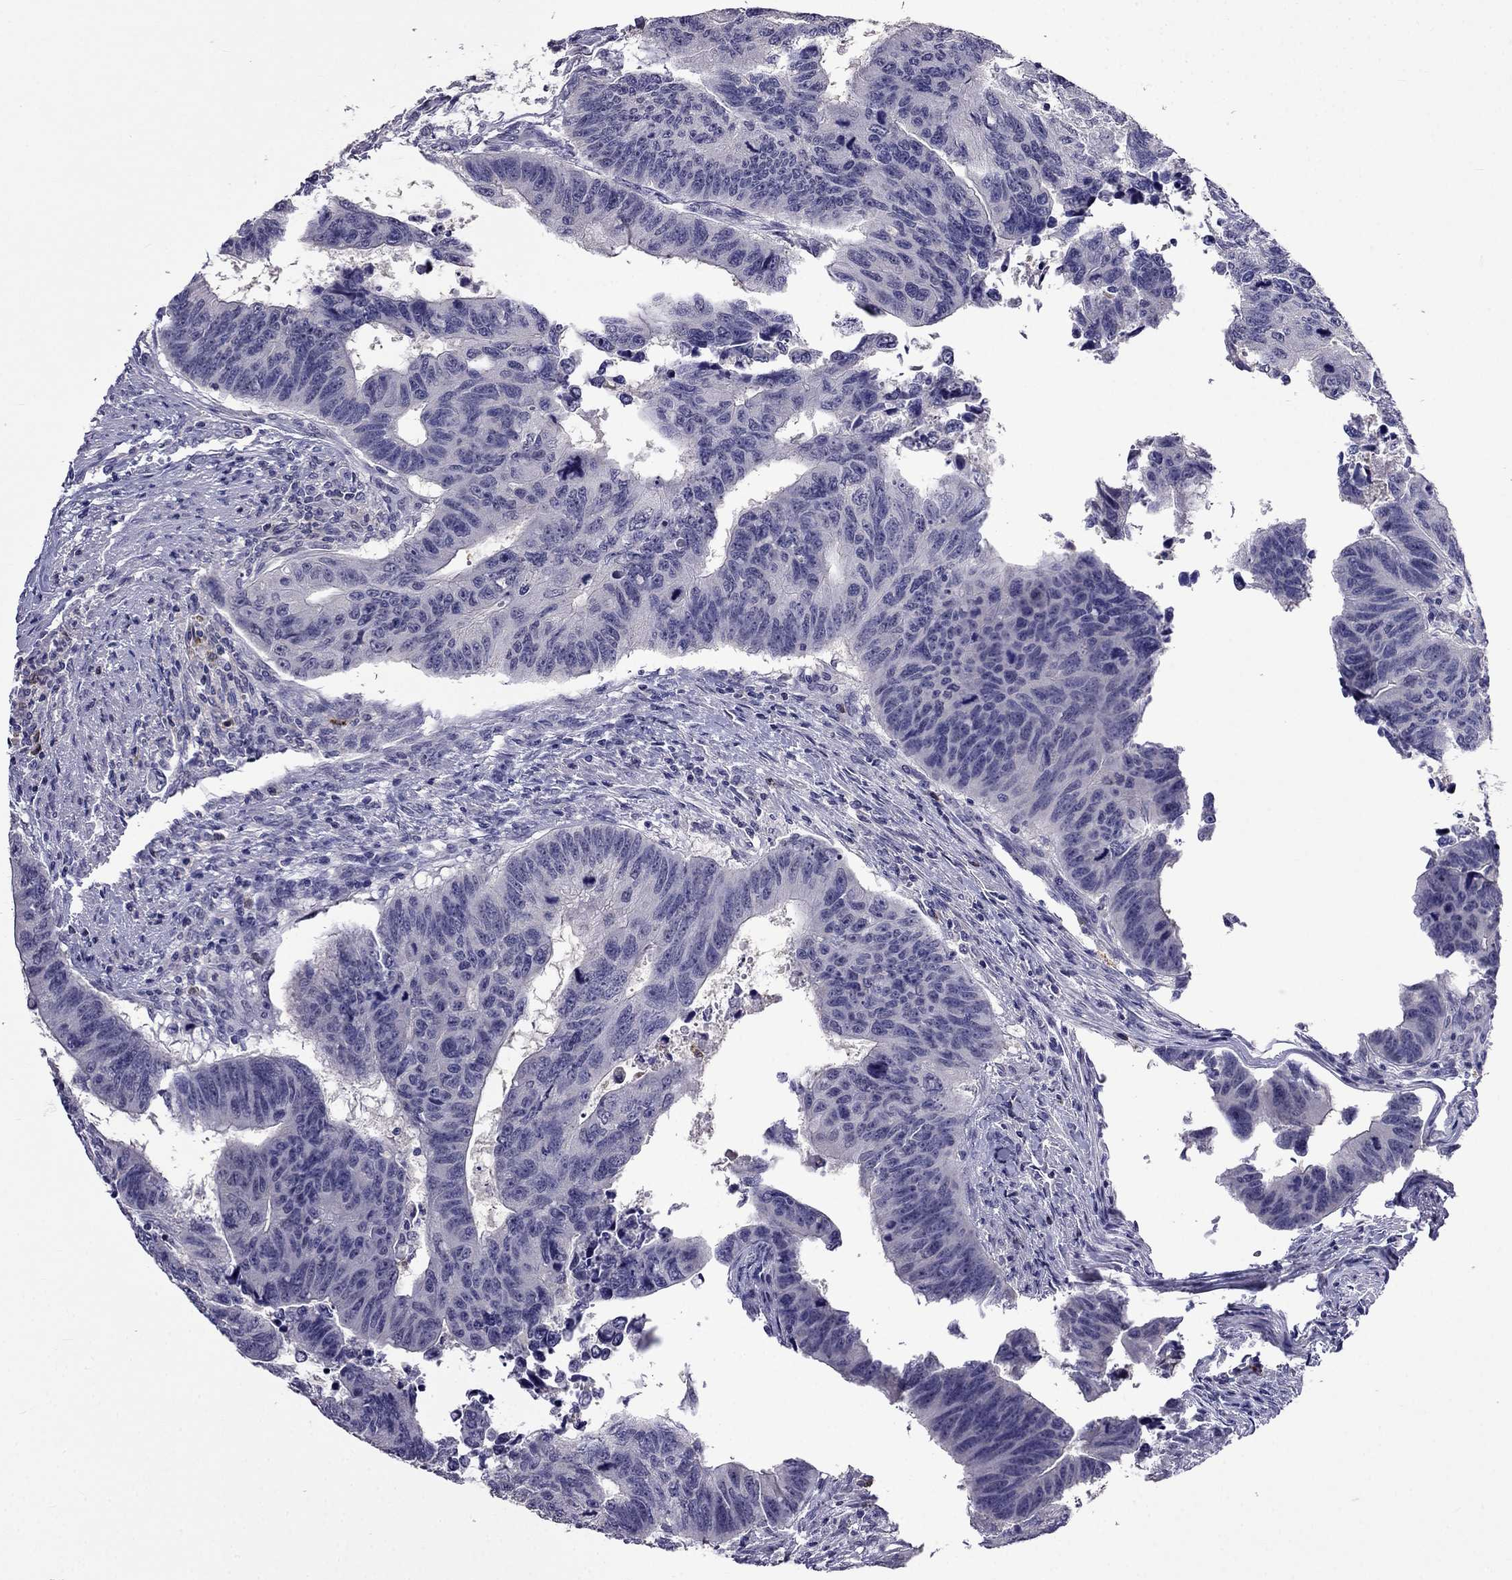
{"staining": {"intensity": "negative", "quantity": "none", "location": "none"}, "tissue": "colorectal cancer", "cell_type": "Tumor cells", "image_type": "cancer", "snomed": [{"axis": "morphology", "description": "Adenocarcinoma, NOS"}, {"axis": "topography", "description": "Rectum"}], "caption": "Photomicrograph shows no protein staining in tumor cells of colorectal cancer (adenocarcinoma) tissue. Brightfield microscopy of immunohistochemistry stained with DAB (3,3'-diaminobenzidine) (brown) and hematoxylin (blue), captured at high magnification.", "gene": "AQP9", "patient": {"sex": "female", "age": 85}}